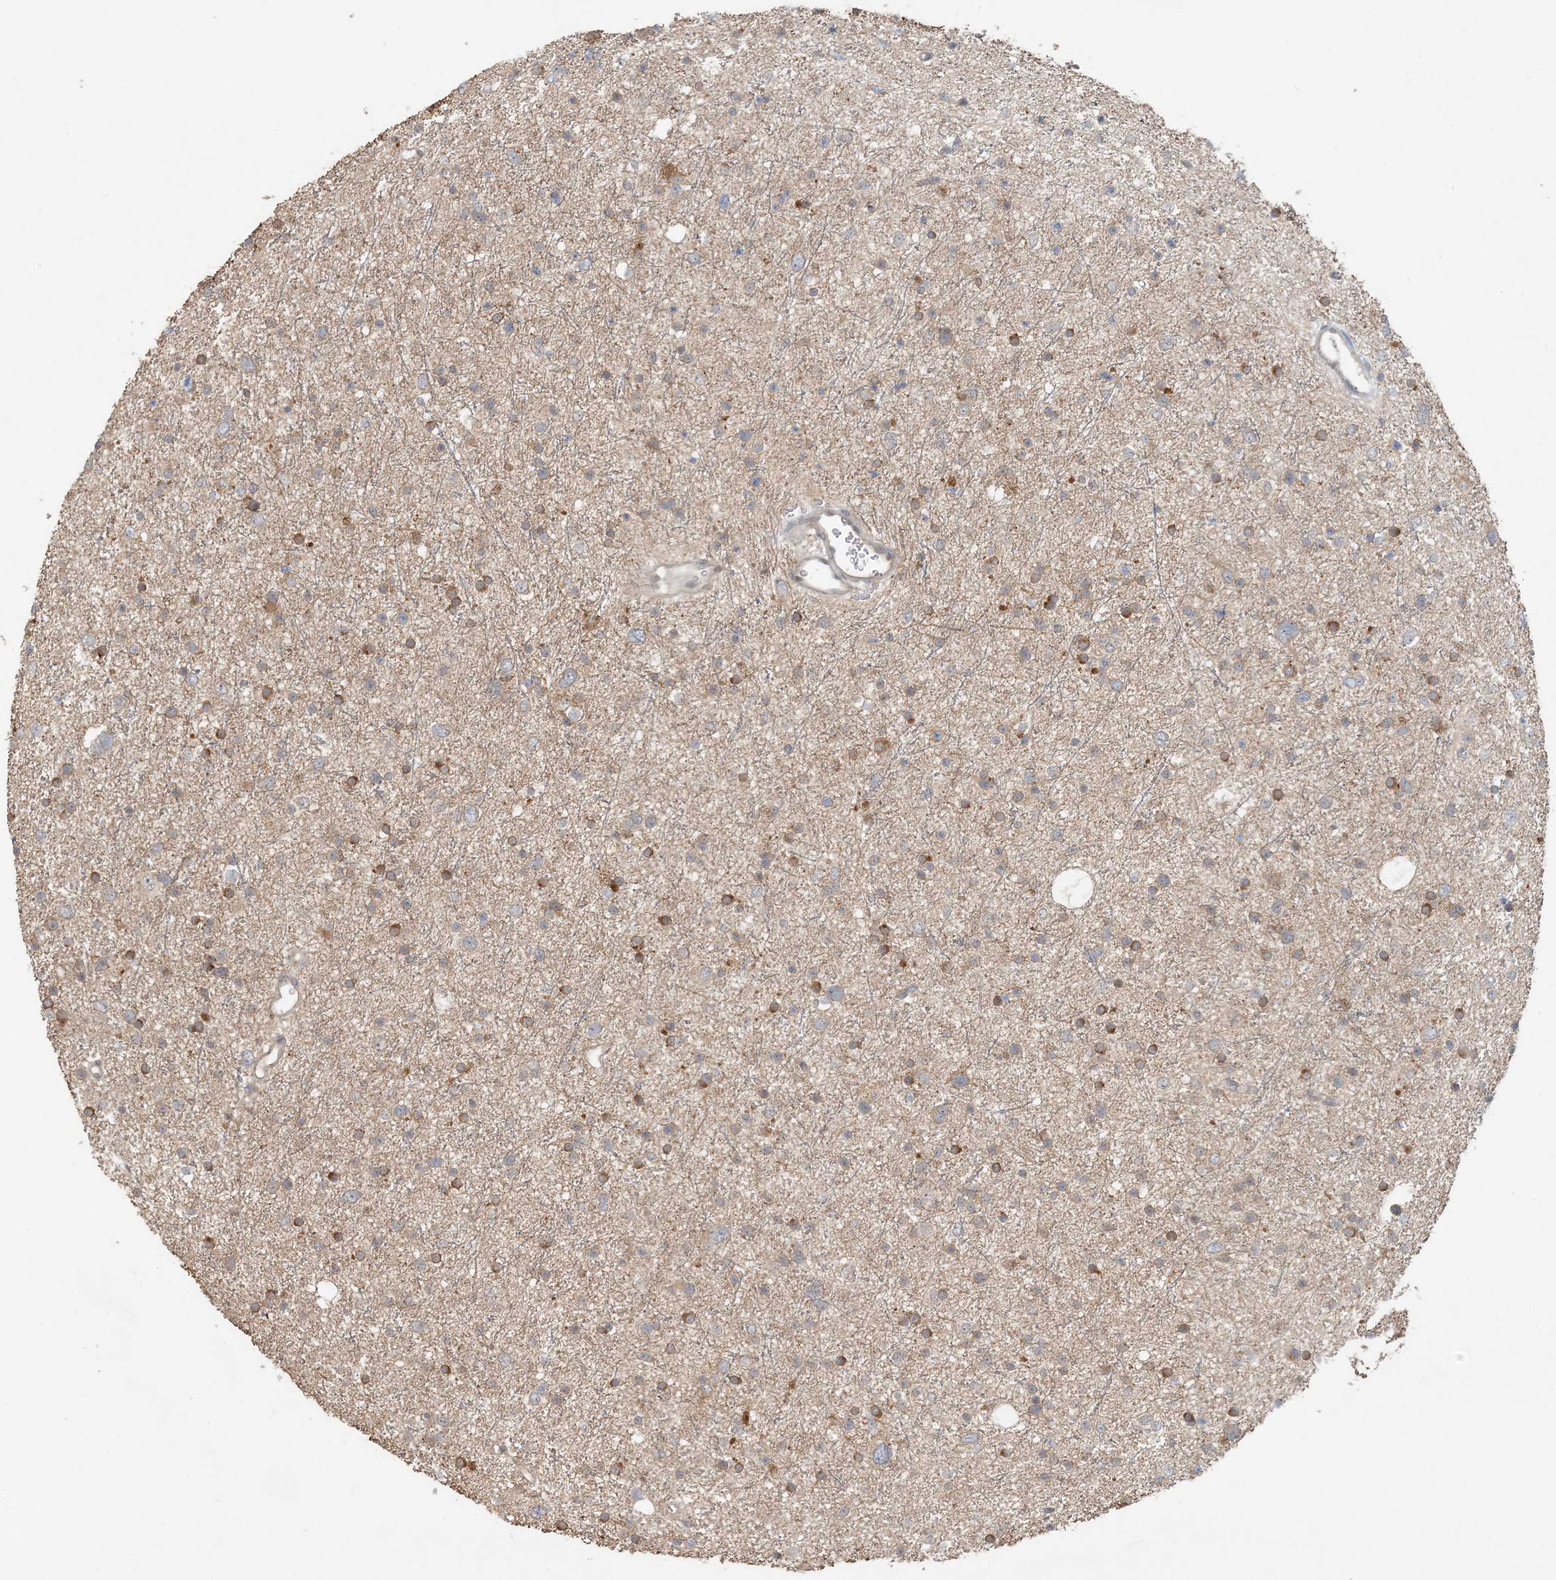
{"staining": {"intensity": "moderate", "quantity": "<25%", "location": "cytoplasmic/membranous"}, "tissue": "glioma", "cell_type": "Tumor cells", "image_type": "cancer", "snomed": [{"axis": "morphology", "description": "Glioma, malignant, Low grade"}, {"axis": "topography", "description": "Brain"}], "caption": "A histopathology image of glioma stained for a protein shows moderate cytoplasmic/membranous brown staining in tumor cells. The protein of interest is stained brown, and the nuclei are stained in blue (DAB IHC with brightfield microscopy, high magnification).", "gene": "OBI1", "patient": {"sex": "female", "age": 37}}